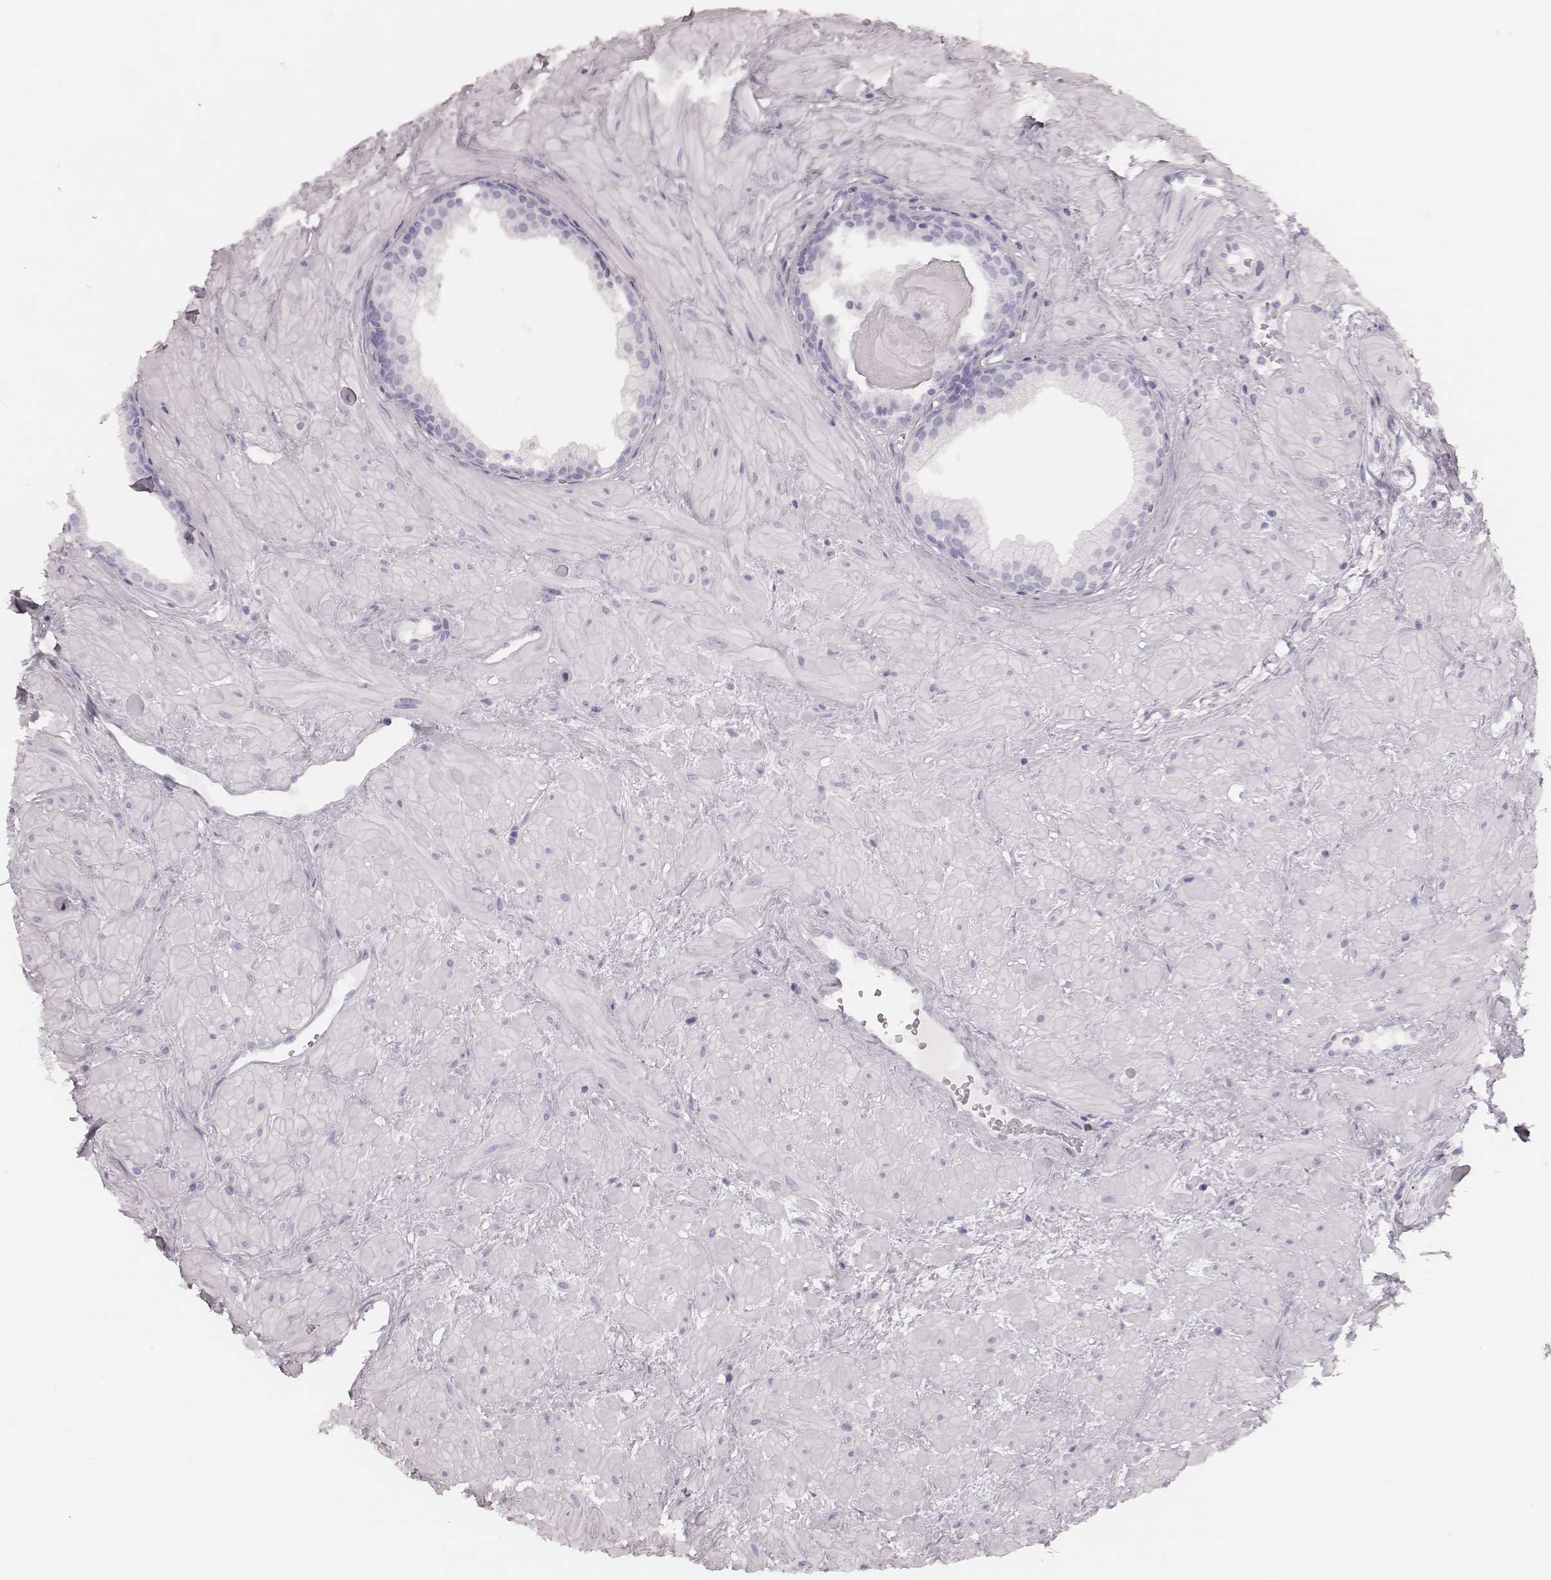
{"staining": {"intensity": "negative", "quantity": "none", "location": "none"}, "tissue": "prostate", "cell_type": "Glandular cells", "image_type": "normal", "snomed": [{"axis": "morphology", "description": "Normal tissue, NOS"}, {"axis": "topography", "description": "Prostate"}], "caption": "Prostate was stained to show a protein in brown. There is no significant positivity in glandular cells. (DAB (3,3'-diaminobenzidine) IHC, high magnification).", "gene": "KRT34", "patient": {"sex": "male", "age": 48}}